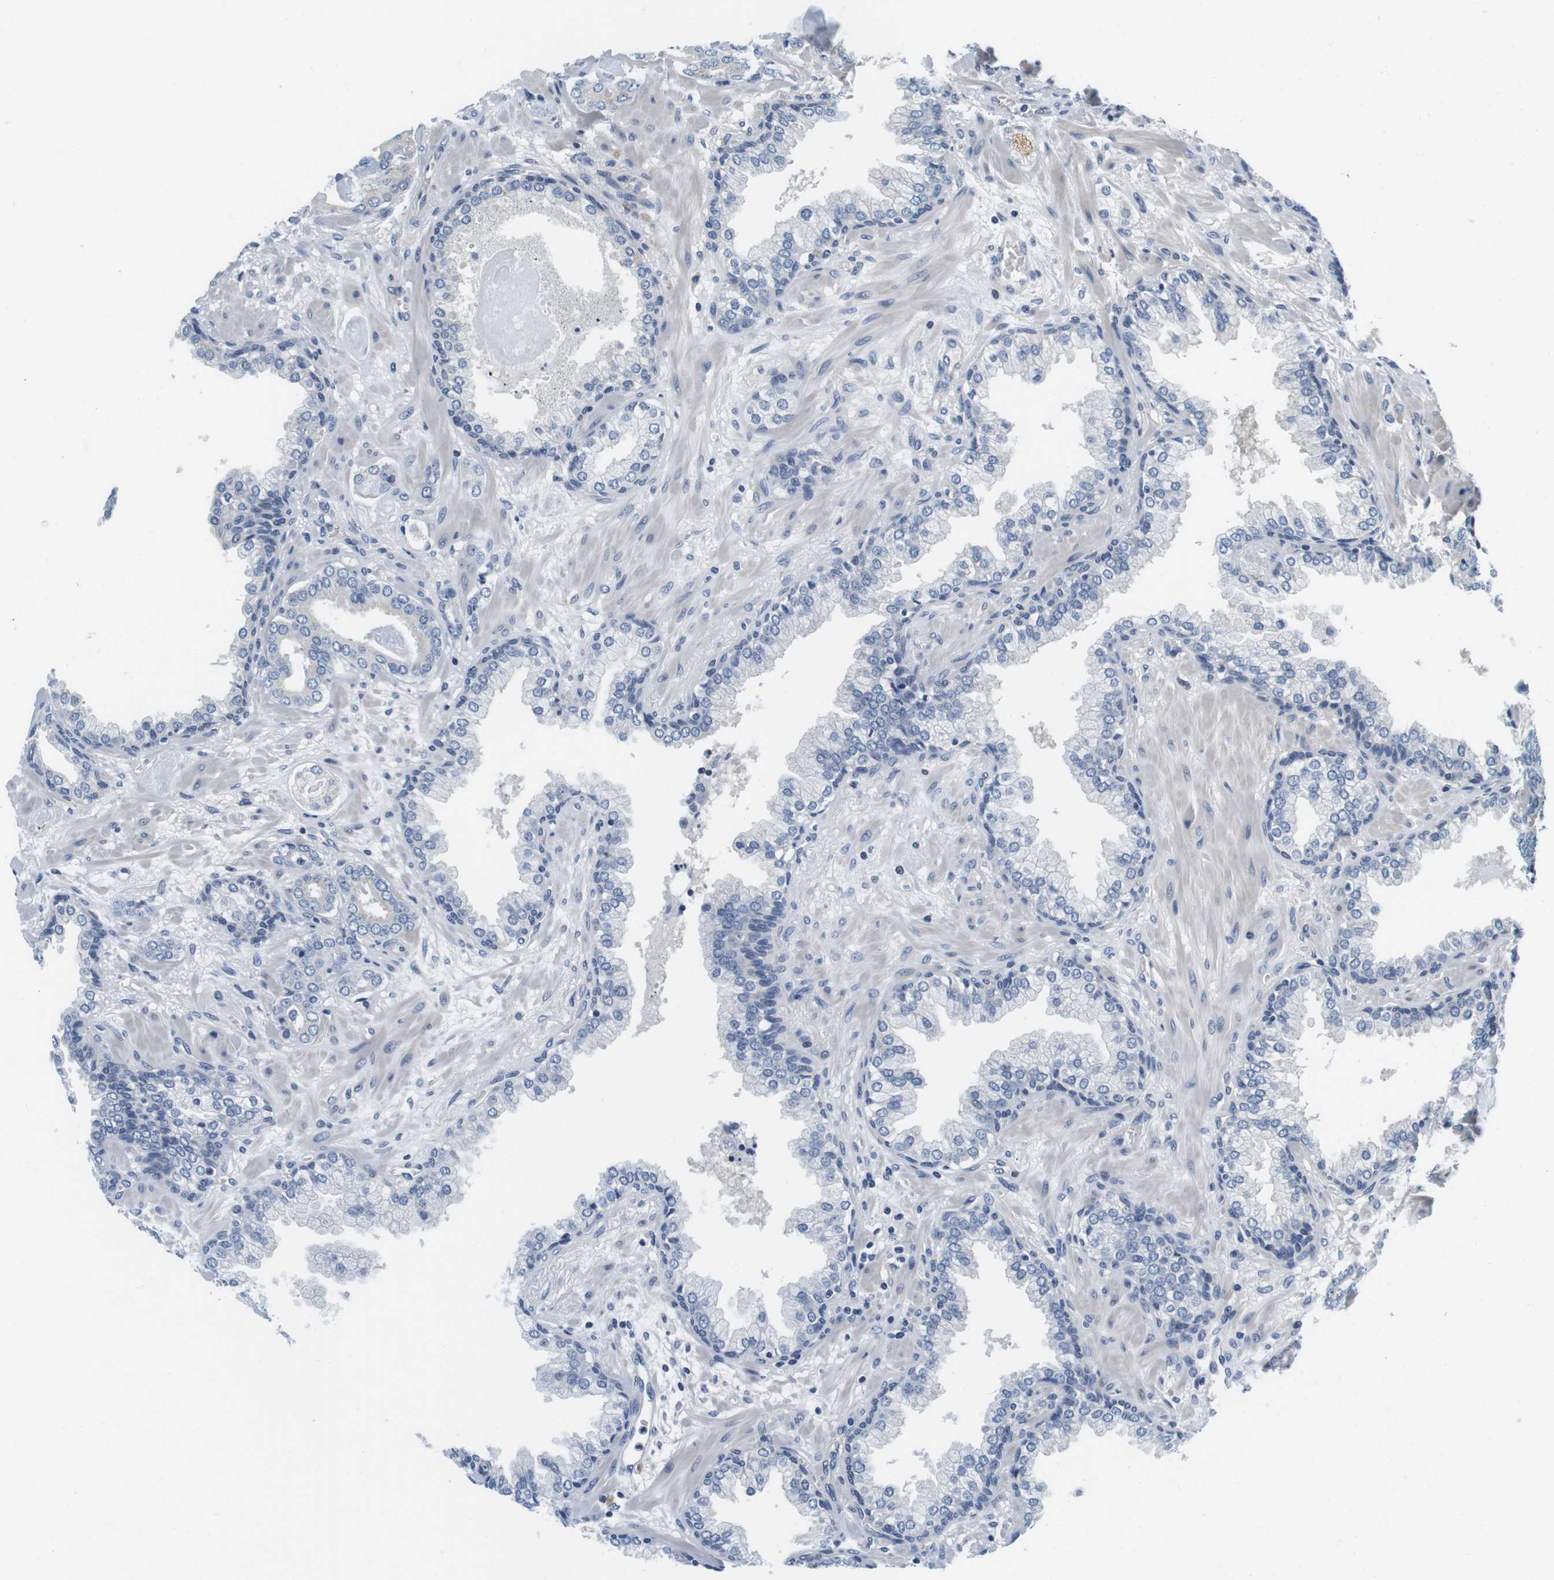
{"staining": {"intensity": "negative", "quantity": "none", "location": "none"}, "tissue": "prostate cancer", "cell_type": "Tumor cells", "image_type": "cancer", "snomed": [{"axis": "morphology", "description": "Adenocarcinoma, Low grade"}, {"axis": "topography", "description": "Prostate"}], "caption": "This micrograph is of low-grade adenocarcinoma (prostate) stained with immunohistochemistry to label a protein in brown with the nuclei are counter-stained blue. There is no positivity in tumor cells.", "gene": "KCNJ5", "patient": {"sex": "male", "age": 53}}